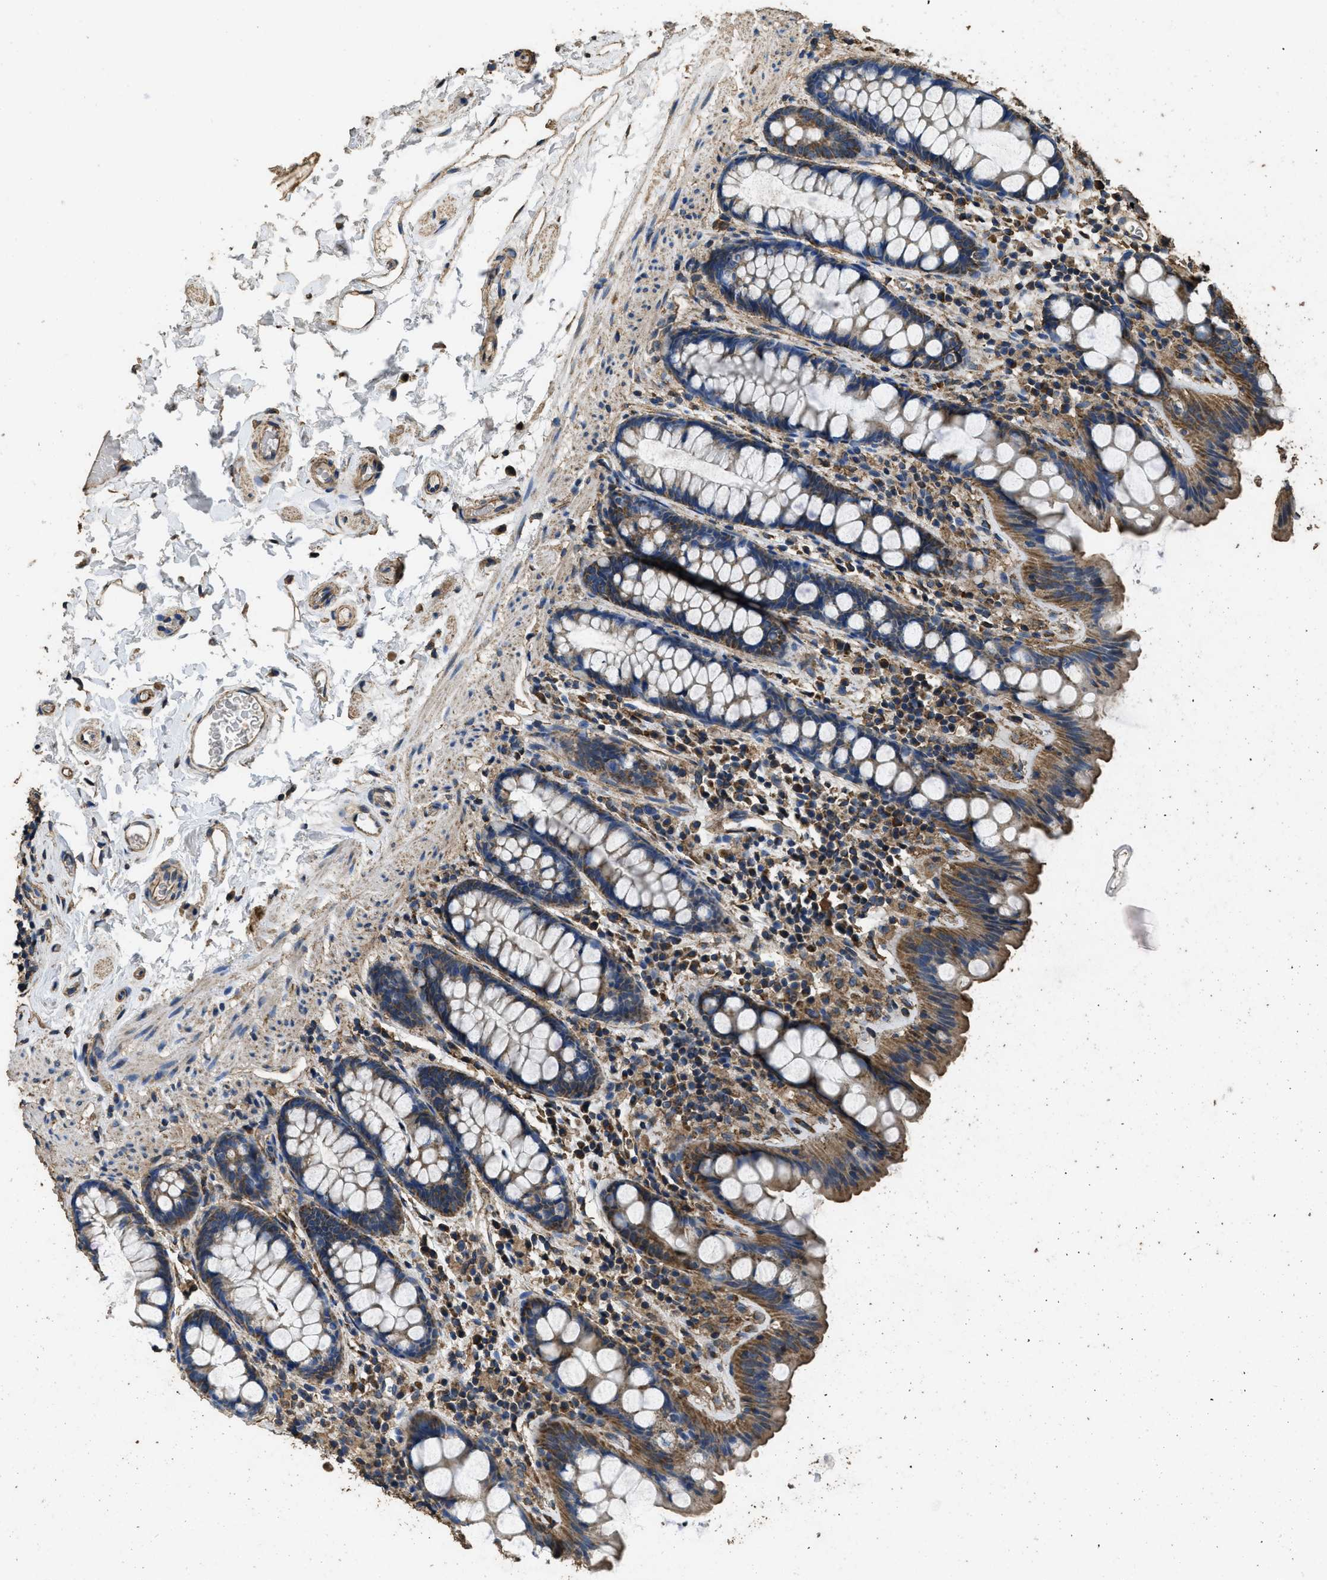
{"staining": {"intensity": "moderate", "quantity": "25%-75%", "location": "cytoplasmic/membranous"}, "tissue": "colon", "cell_type": "Endothelial cells", "image_type": "normal", "snomed": [{"axis": "morphology", "description": "Normal tissue, NOS"}, {"axis": "topography", "description": "Colon"}], "caption": "Protein expression analysis of benign human colon reveals moderate cytoplasmic/membranous positivity in approximately 25%-75% of endothelial cells. (DAB = brown stain, brightfield microscopy at high magnification).", "gene": "CYRIA", "patient": {"sex": "female", "age": 80}}